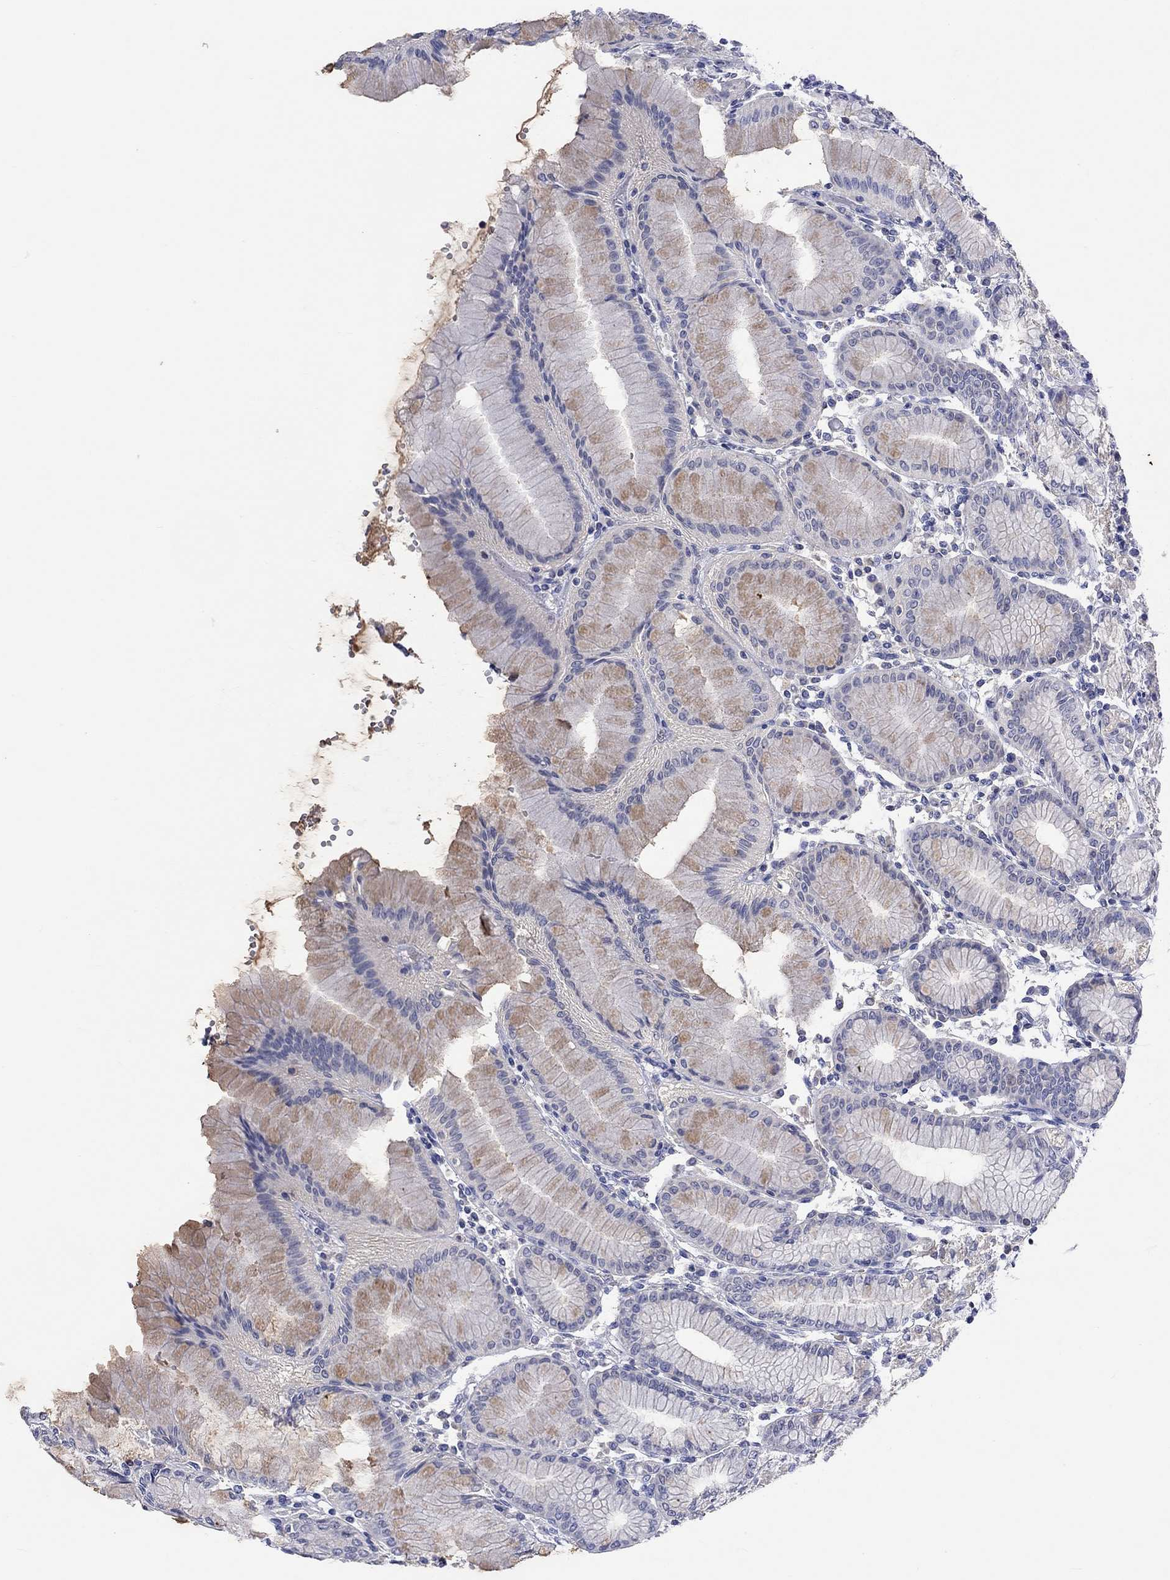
{"staining": {"intensity": "moderate", "quantity": "<25%", "location": "cytoplasmic/membranous"}, "tissue": "stomach", "cell_type": "Glandular cells", "image_type": "normal", "snomed": [{"axis": "morphology", "description": "Normal tissue, NOS"}, {"axis": "topography", "description": "Skeletal muscle"}, {"axis": "topography", "description": "Stomach"}], "caption": "IHC image of benign stomach stained for a protein (brown), which displays low levels of moderate cytoplasmic/membranous positivity in approximately <25% of glandular cells.", "gene": "LRFN4", "patient": {"sex": "female", "age": 57}}